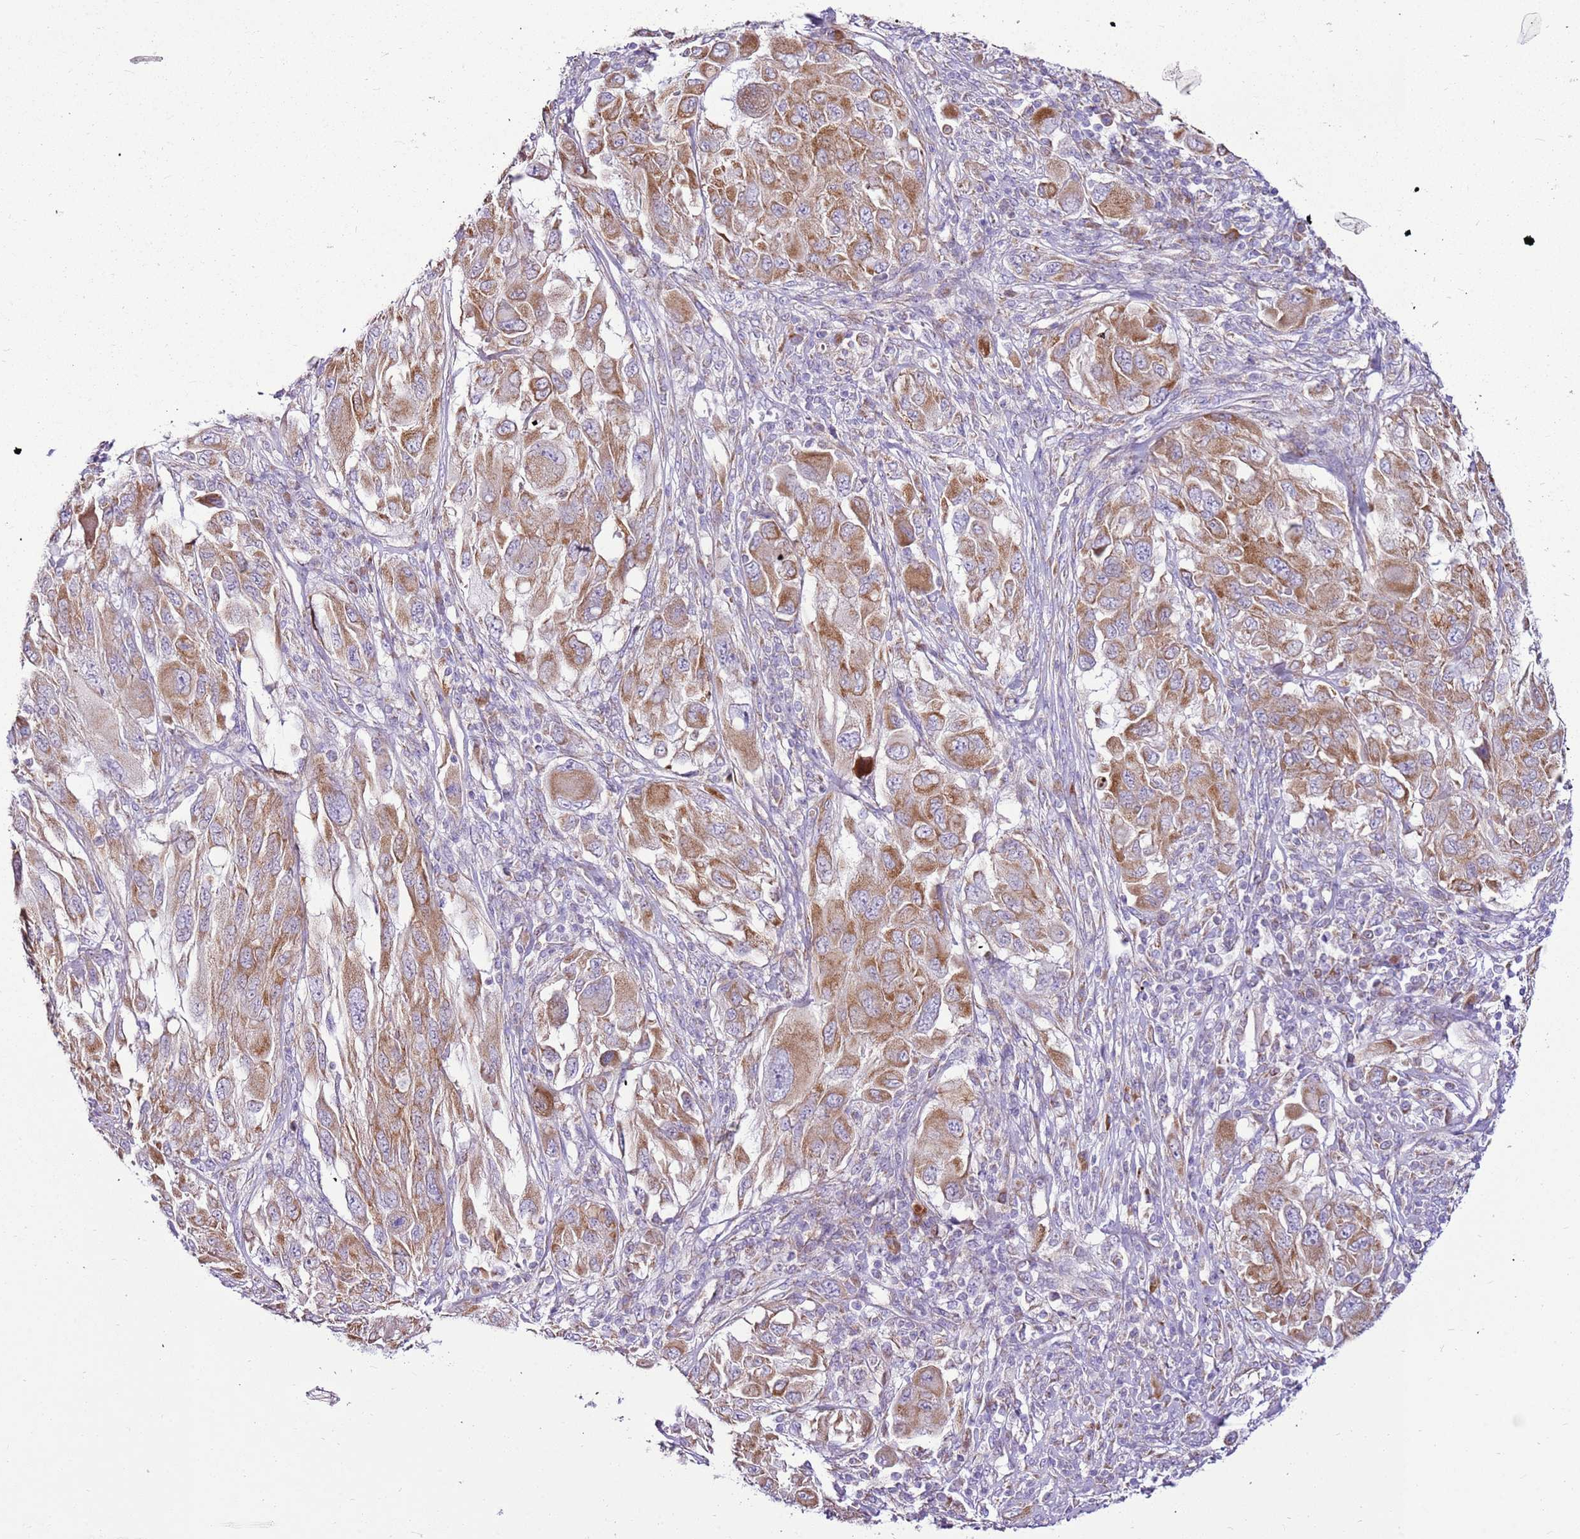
{"staining": {"intensity": "moderate", "quantity": ">75%", "location": "cytoplasmic/membranous"}, "tissue": "melanoma", "cell_type": "Tumor cells", "image_type": "cancer", "snomed": [{"axis": "morphology", "description": "Malignant melanoma, NOS"}, {"axis": "topography", "description": "Skin"}], "caption": "Human melanoma stained with a protein marker reveals moderate staining in tumor cells.", "gene": "MRPL36", "patient": {"sex": "female", "age": 91}}